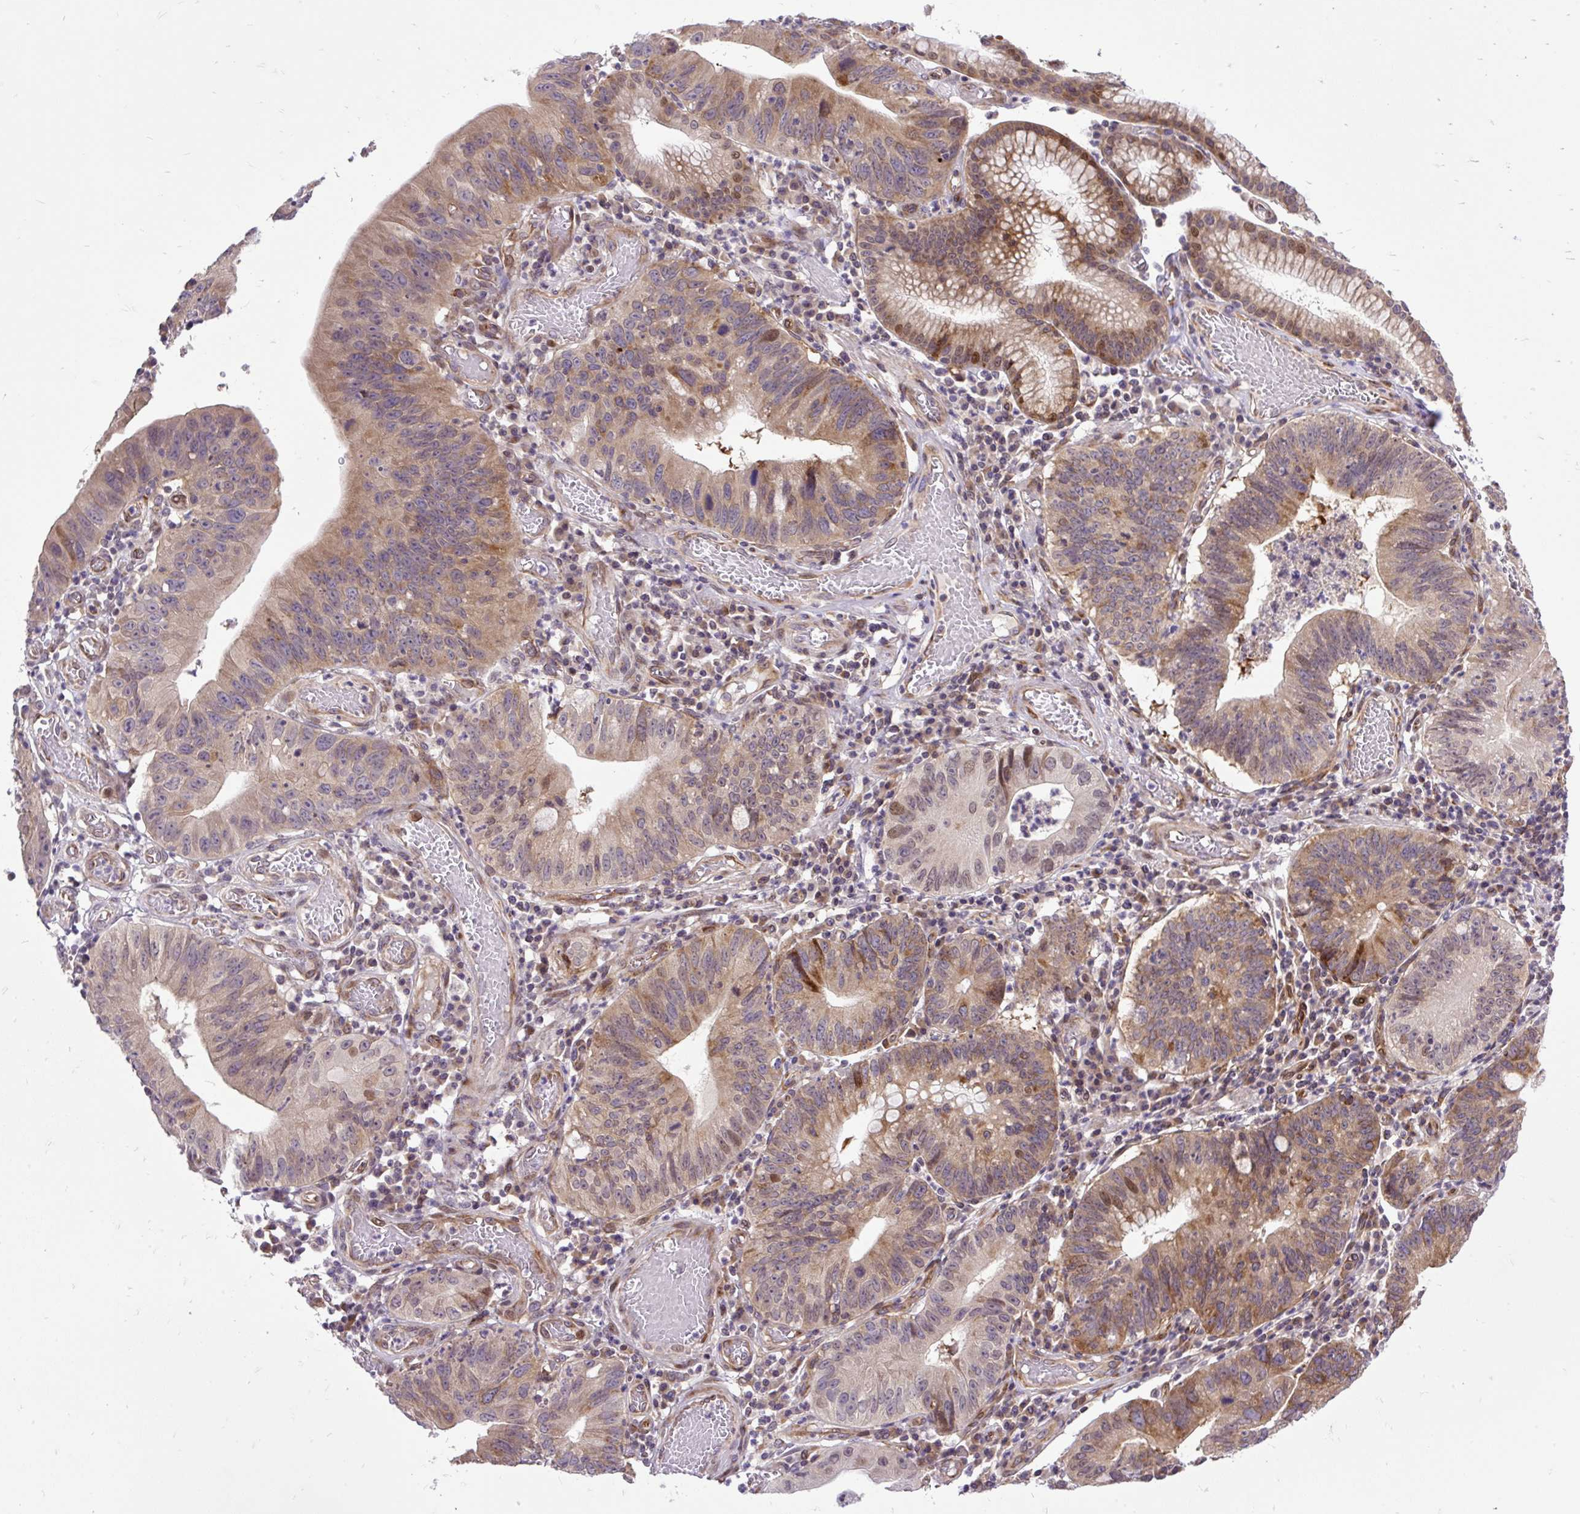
{"staining": {"intensity": "moderate", "quantity": "<25%", "location": "cytoplasmic/membranous"}, "tissue": "stomach cancer", "cell_type": "Tumor cells", "image_type": "cancer", "snomed": [{"axis": "morphology", "description": "Adenocarcinoma, NOS"}, {"axis": "topography", "description": "Stomach"}], "caption": "A brown stain shows moderate cytoplasmic/membranous positivity of a protein in stomach cancer (adenocarcinoma) tumor cells. The staining was performed using DAB to visualize the protein expression in brown, while the nuclei were stained in blue with hematoxylin (Magnification: 20x).", "gene": "TRIM17", "patient": {"sex": "male", "age": 59}}